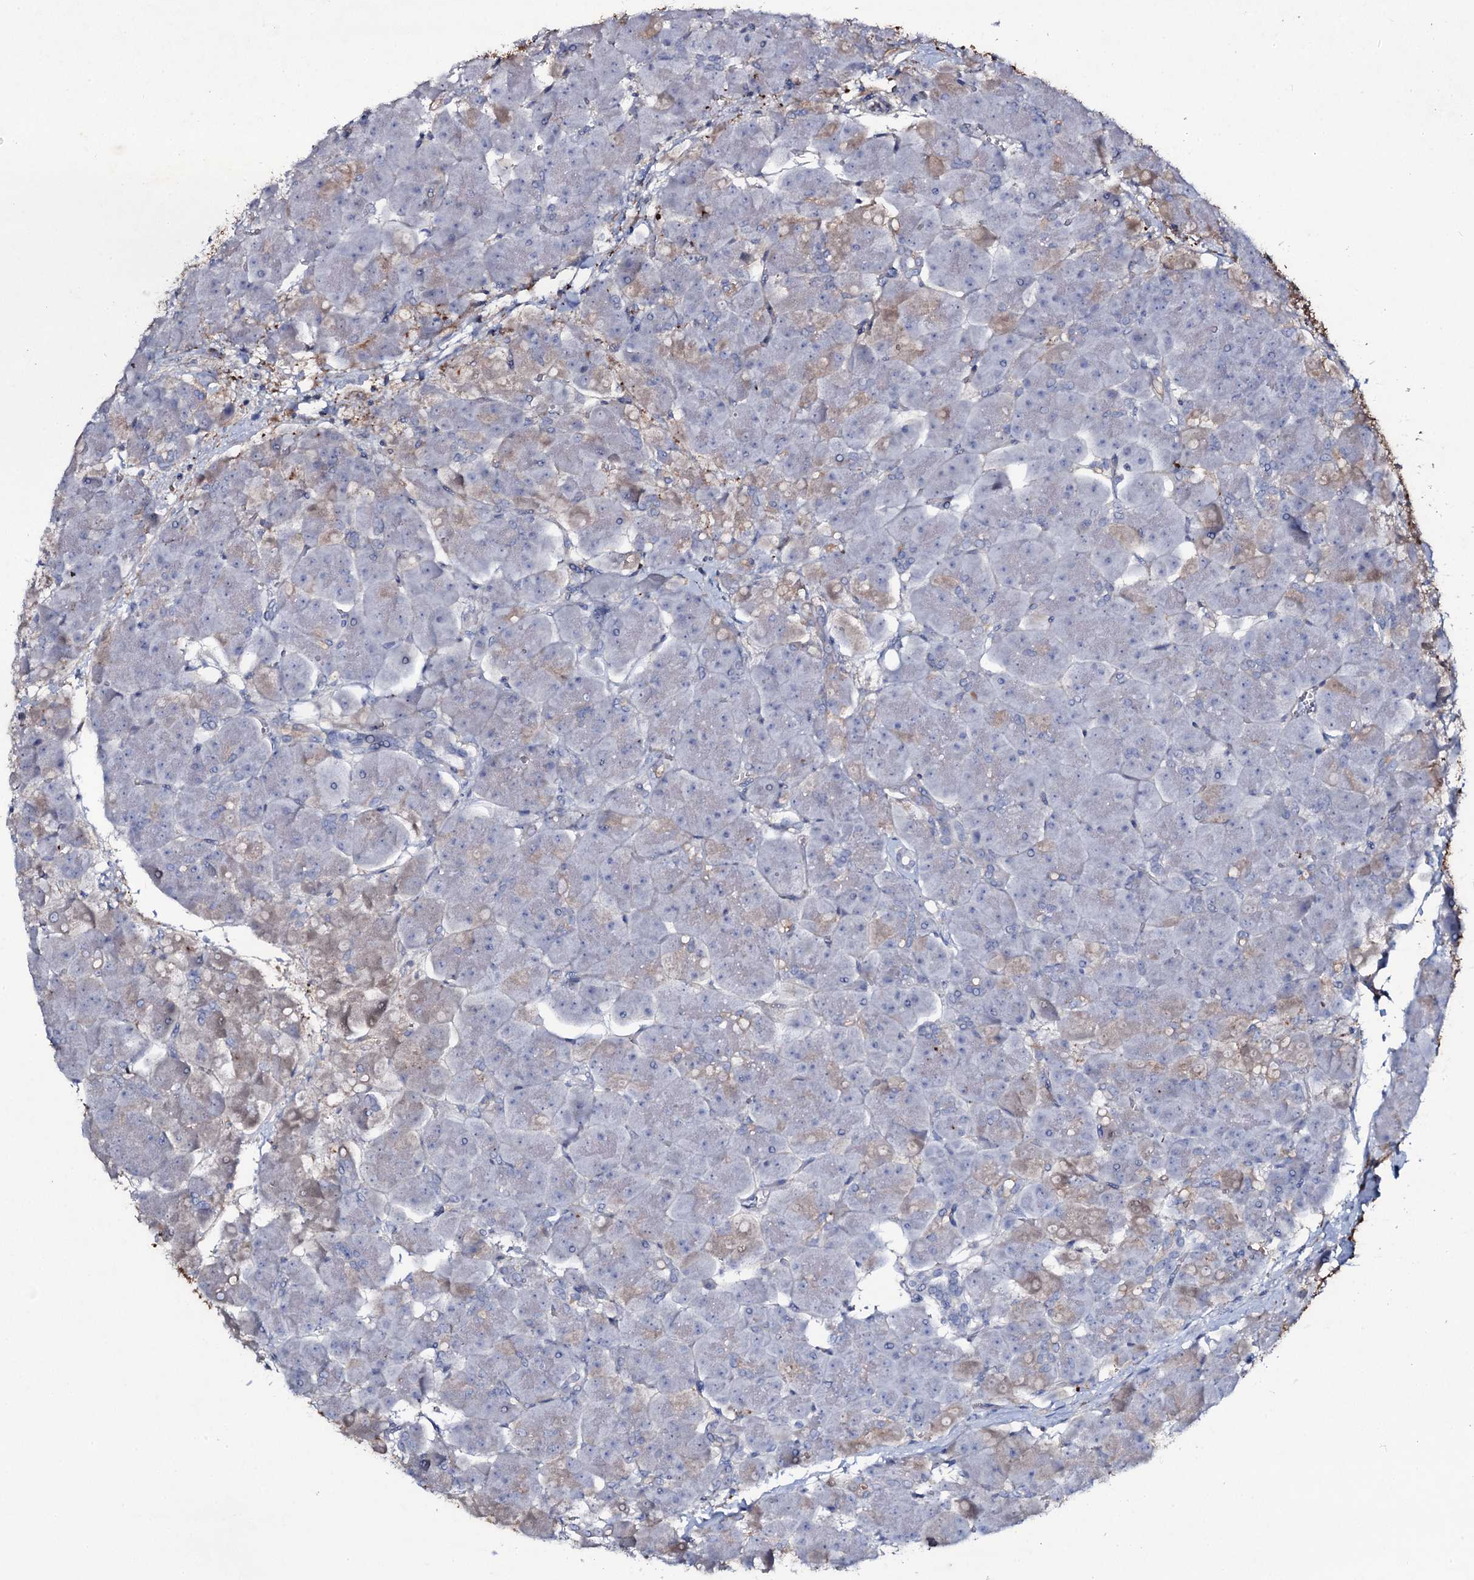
{"staining": {"intensity": "moderate", "quantity": "<25%", "location": "cytoplasmic/membranous"}, "tissue": "pancreas", "cell_type": "Exocrine glandular cells", "image_type": "normal", "snomed": [{"axis": "morphology", "description": "Normal tissue, NOS"}, {"axis": "topography", "description": "Pancreas"}], "caption": "Human pancreas stained for a protein (brown) demonstrates moderate cytoplasmic/membranous positive expression in approximately <25% of exocrine glandular cells.", "gene": "EDN1", "patient": {"sex": "male", "age": 66}}